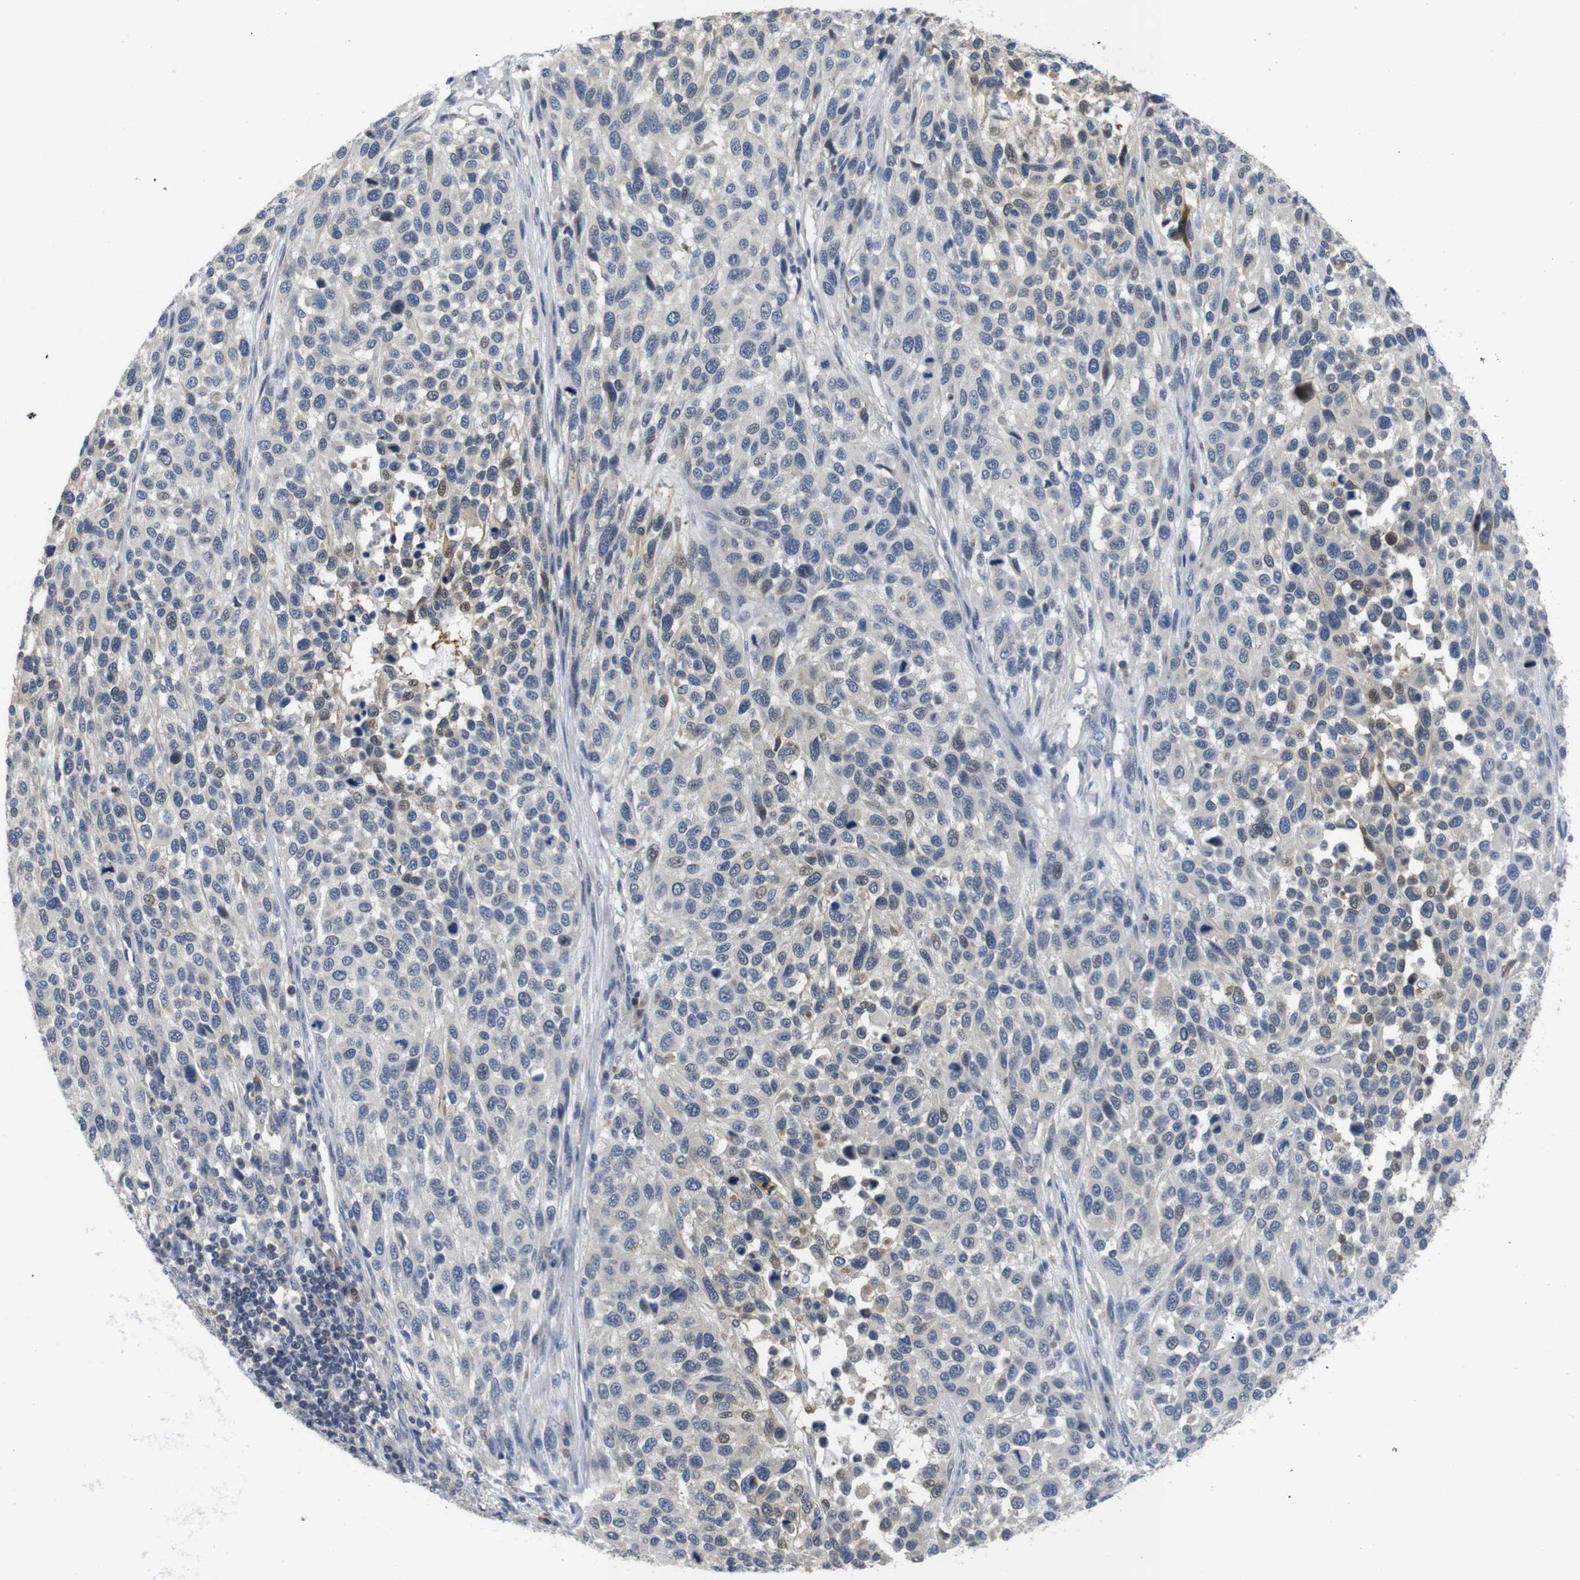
{"staining": {"intensity": "moderate", "quantity": "<25%", "location": "nuclear"}, "tissue": "melanoma", "cell_type": "Tumor cells", "image_type": "cancer", "snomed": [{"axis": "morphology", "description": "Malignant melanoma, Metastatic site"}, {"axis": "topography", "description": "Lymph node"}], "caption": "Tumor cells demonstrate low levels of moderate nuclear expression in approximately <25% of cells in melanoma.", "gene": "FNTA", "patient": {"sex": "male", "age": 61}}